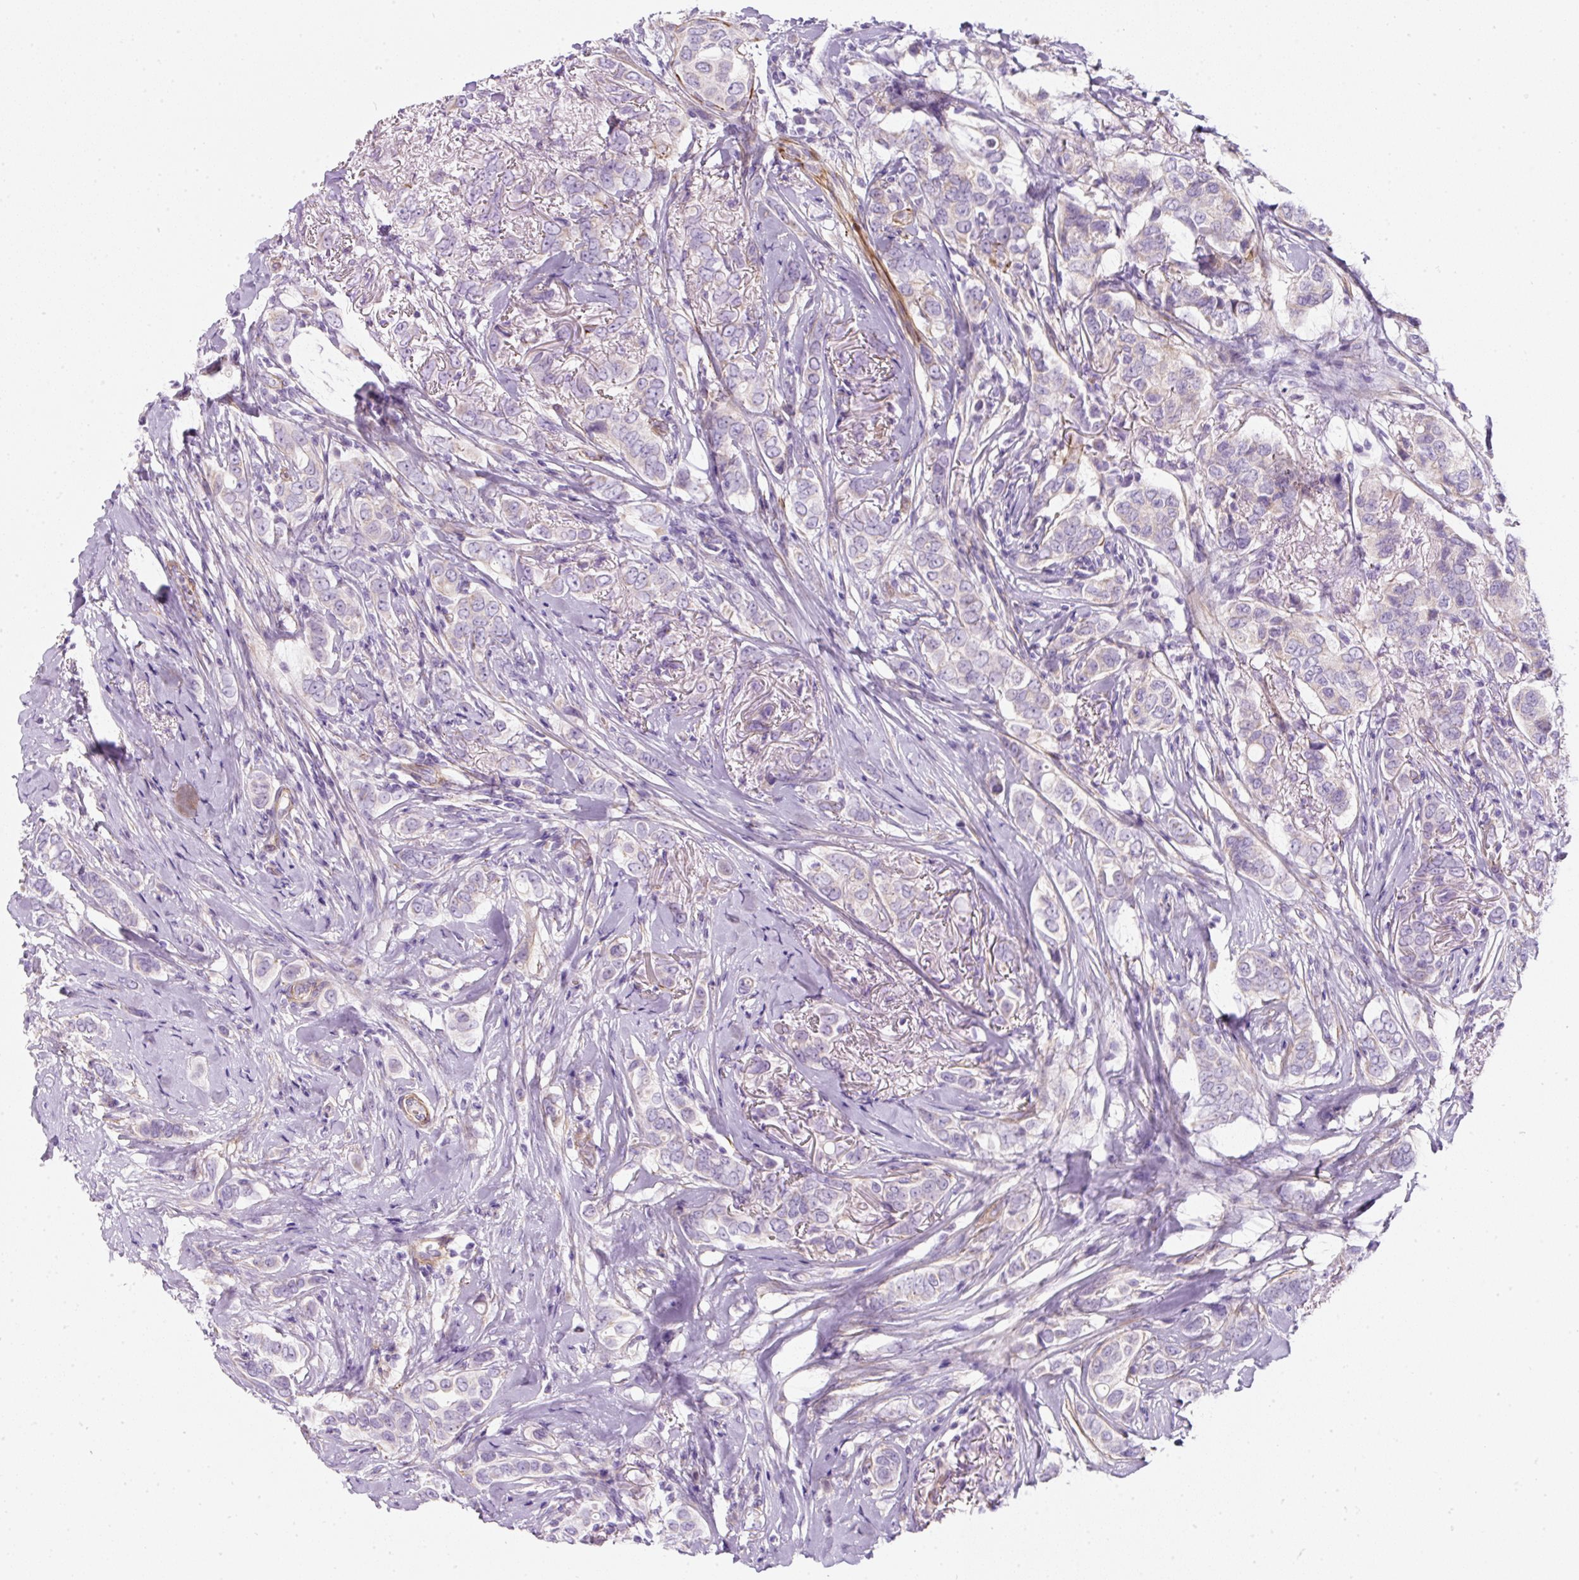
{"staining": {"intensity": "negative", "quantity": "none", "location": "none"}, "tissue": "breast cancer", "cell_type": "Tumor cells", "image_type": "cancer", "snomed": [{"axis": "morphology", "description": "Lobular carcinoma"}, {"axis": "topography", "description": "Breast"}], "caption": "Immunohistochemical staining of human breast lobular carcinoma reveals no significant positivity in tumor cells. The staining was performed using DAB (3,3'-diaminobenzidine) to visualize the protein expression in brown, while the nuclei were stained in blue with hematoxylin (Magnification: 20x).", "gene": "ERAP2", "patient": {"sex": "female", "age": 51}}